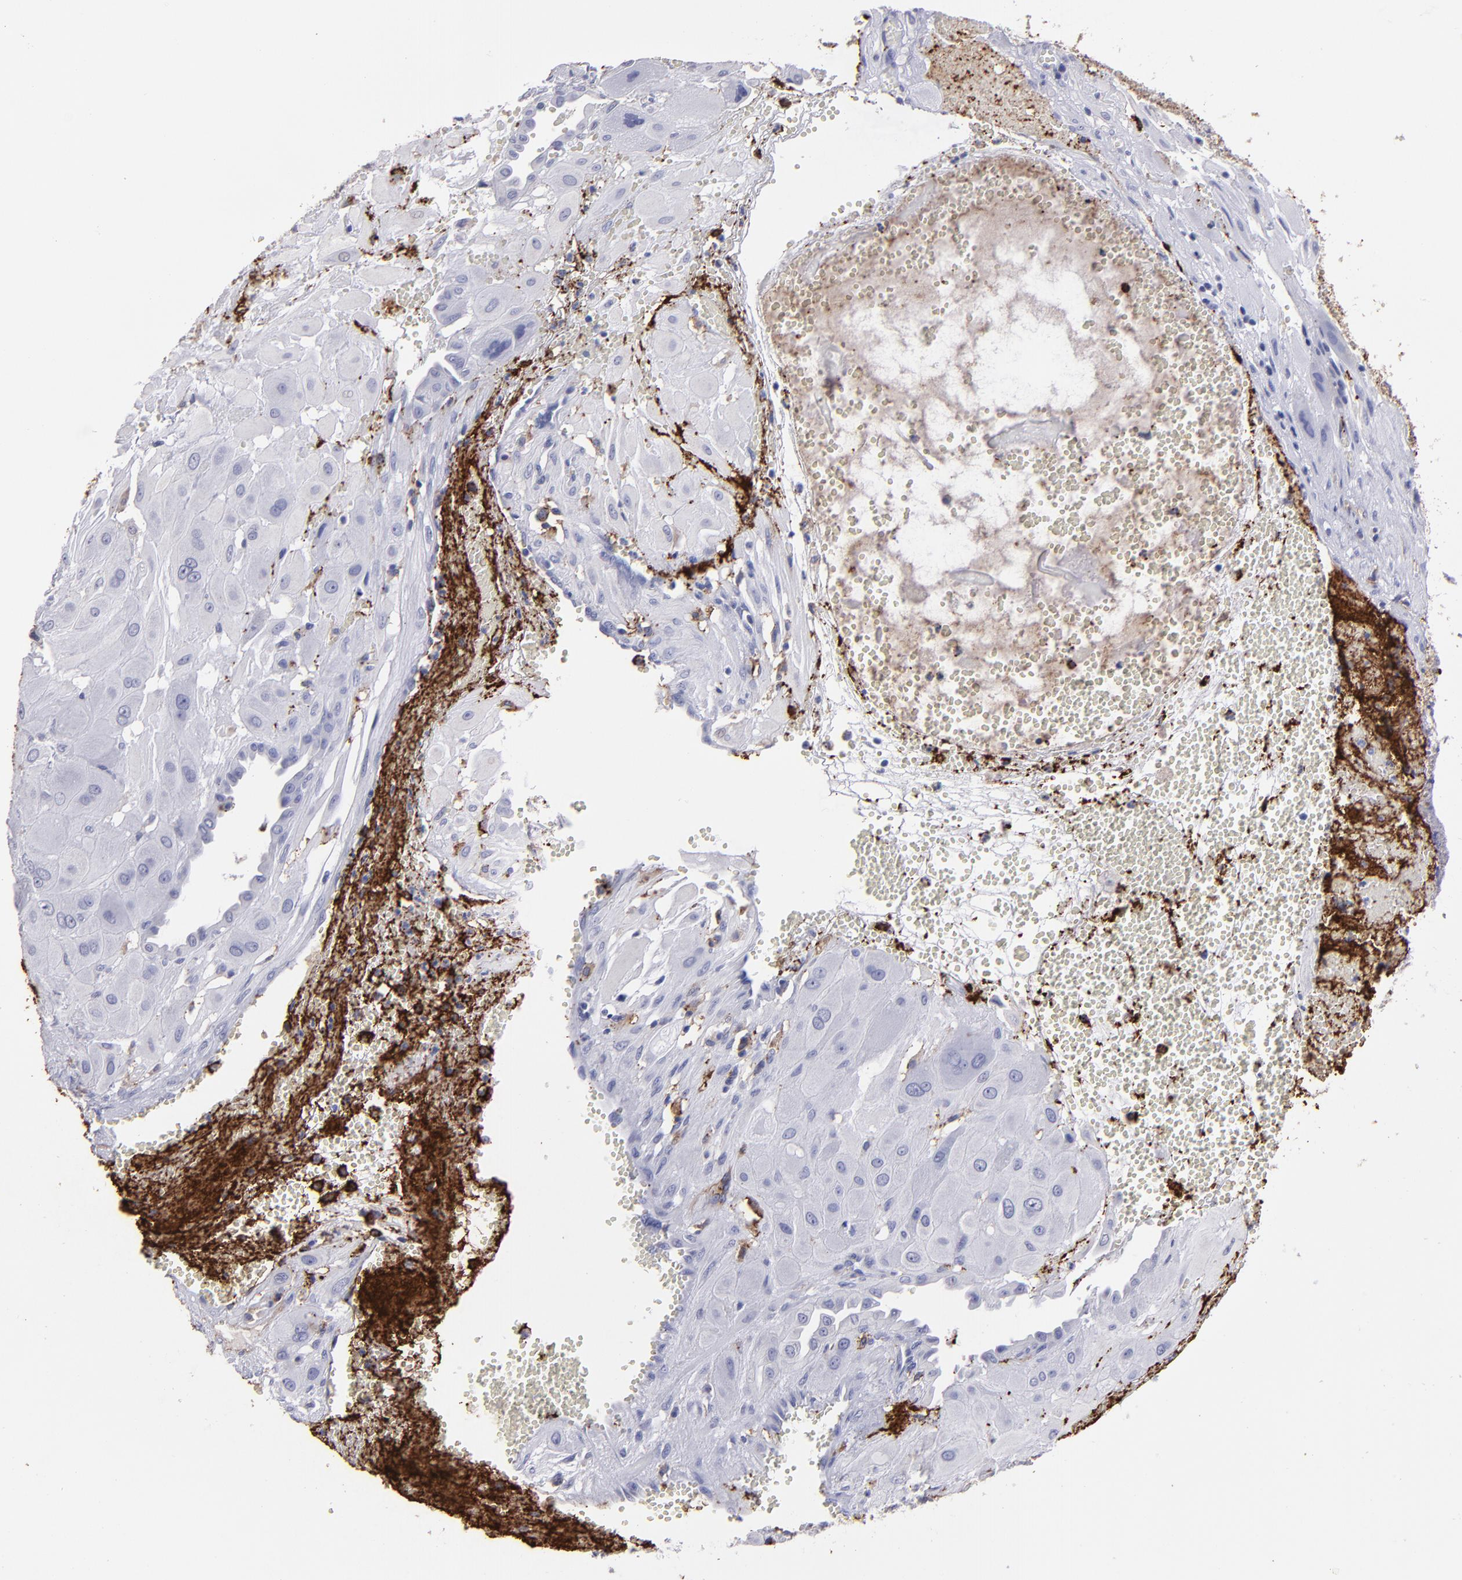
{"staining": {"intensity": "negative", "quantity": "none", "location": "none"}, "tissue": "cervical cancer", "cell_type": "Tumor cells", "image_type": "cancer", "snomed": [{"axis": "morphology", "description": "Squamous cell carcinoma, NOS"}, {"axis": "topography", "description": "Cervix"}], "caption": "DAB (3,3'-diaminobenzidine) immunohistochemical staining of cervical squamous cell carcinoma reveals no significant positivity in tumor cells.", "gene": "CD36", "patient": {"sex": "female", "age": 34}}